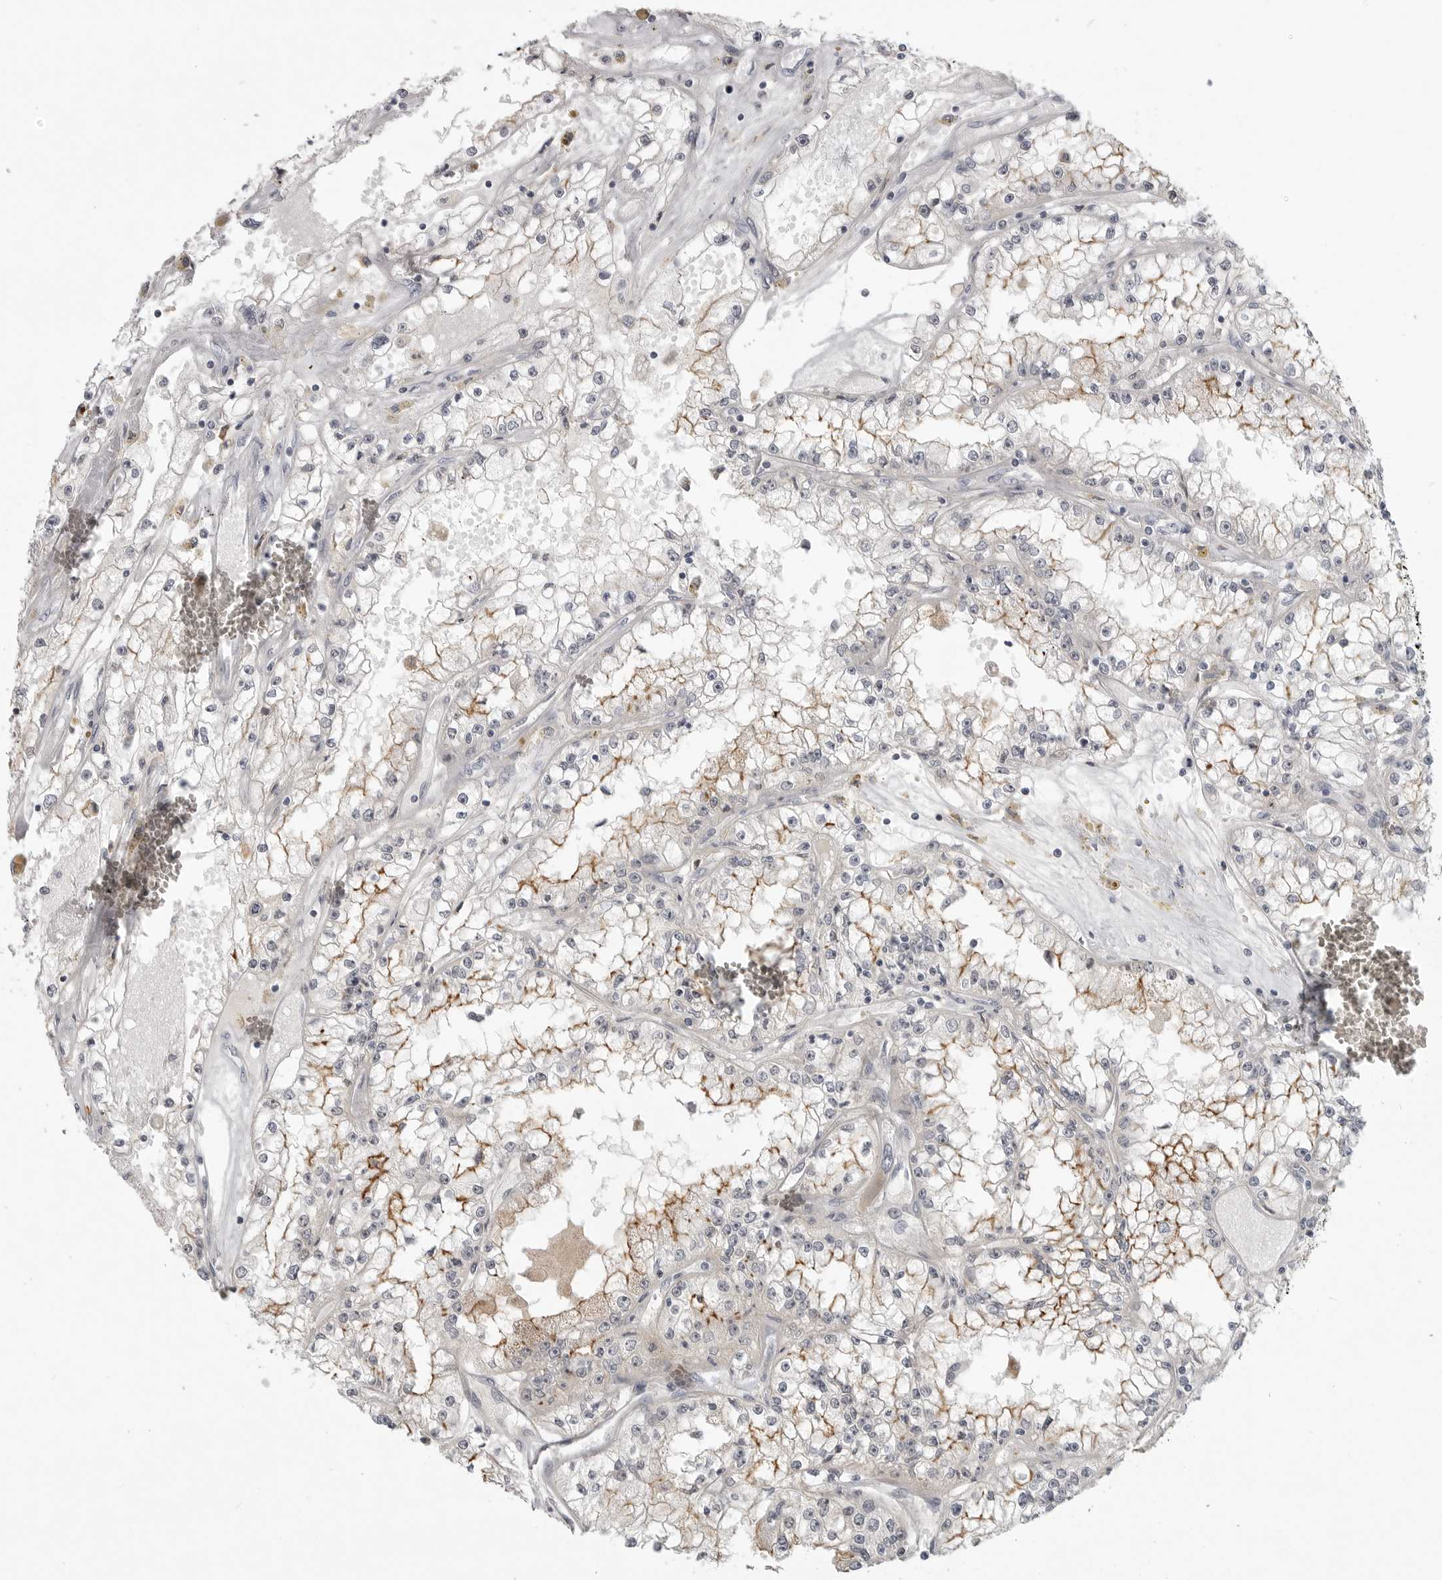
{"staining": {"intensity": "moderate", "quantity": "25%-75%", "location": "cytoplasmic/membranous"}, "tissue": "renal cancer", "cell_type": "Tumor cells", "image_type": "cancer", "snomed": [{"axis": "morphology", "description": "Adenocarcinoma, NOS"}, {"axis": "topography", "description": "Kidney"}], "caption": "Renal adenocarcinoma tissue displays moderate cytoplasmic/membranous expression in approximately 25%-75% of tumor cells, visualized by immunohistochemistry.", "gene": "CEP295NL", "patient": {"sex": "male", "age": 56}}